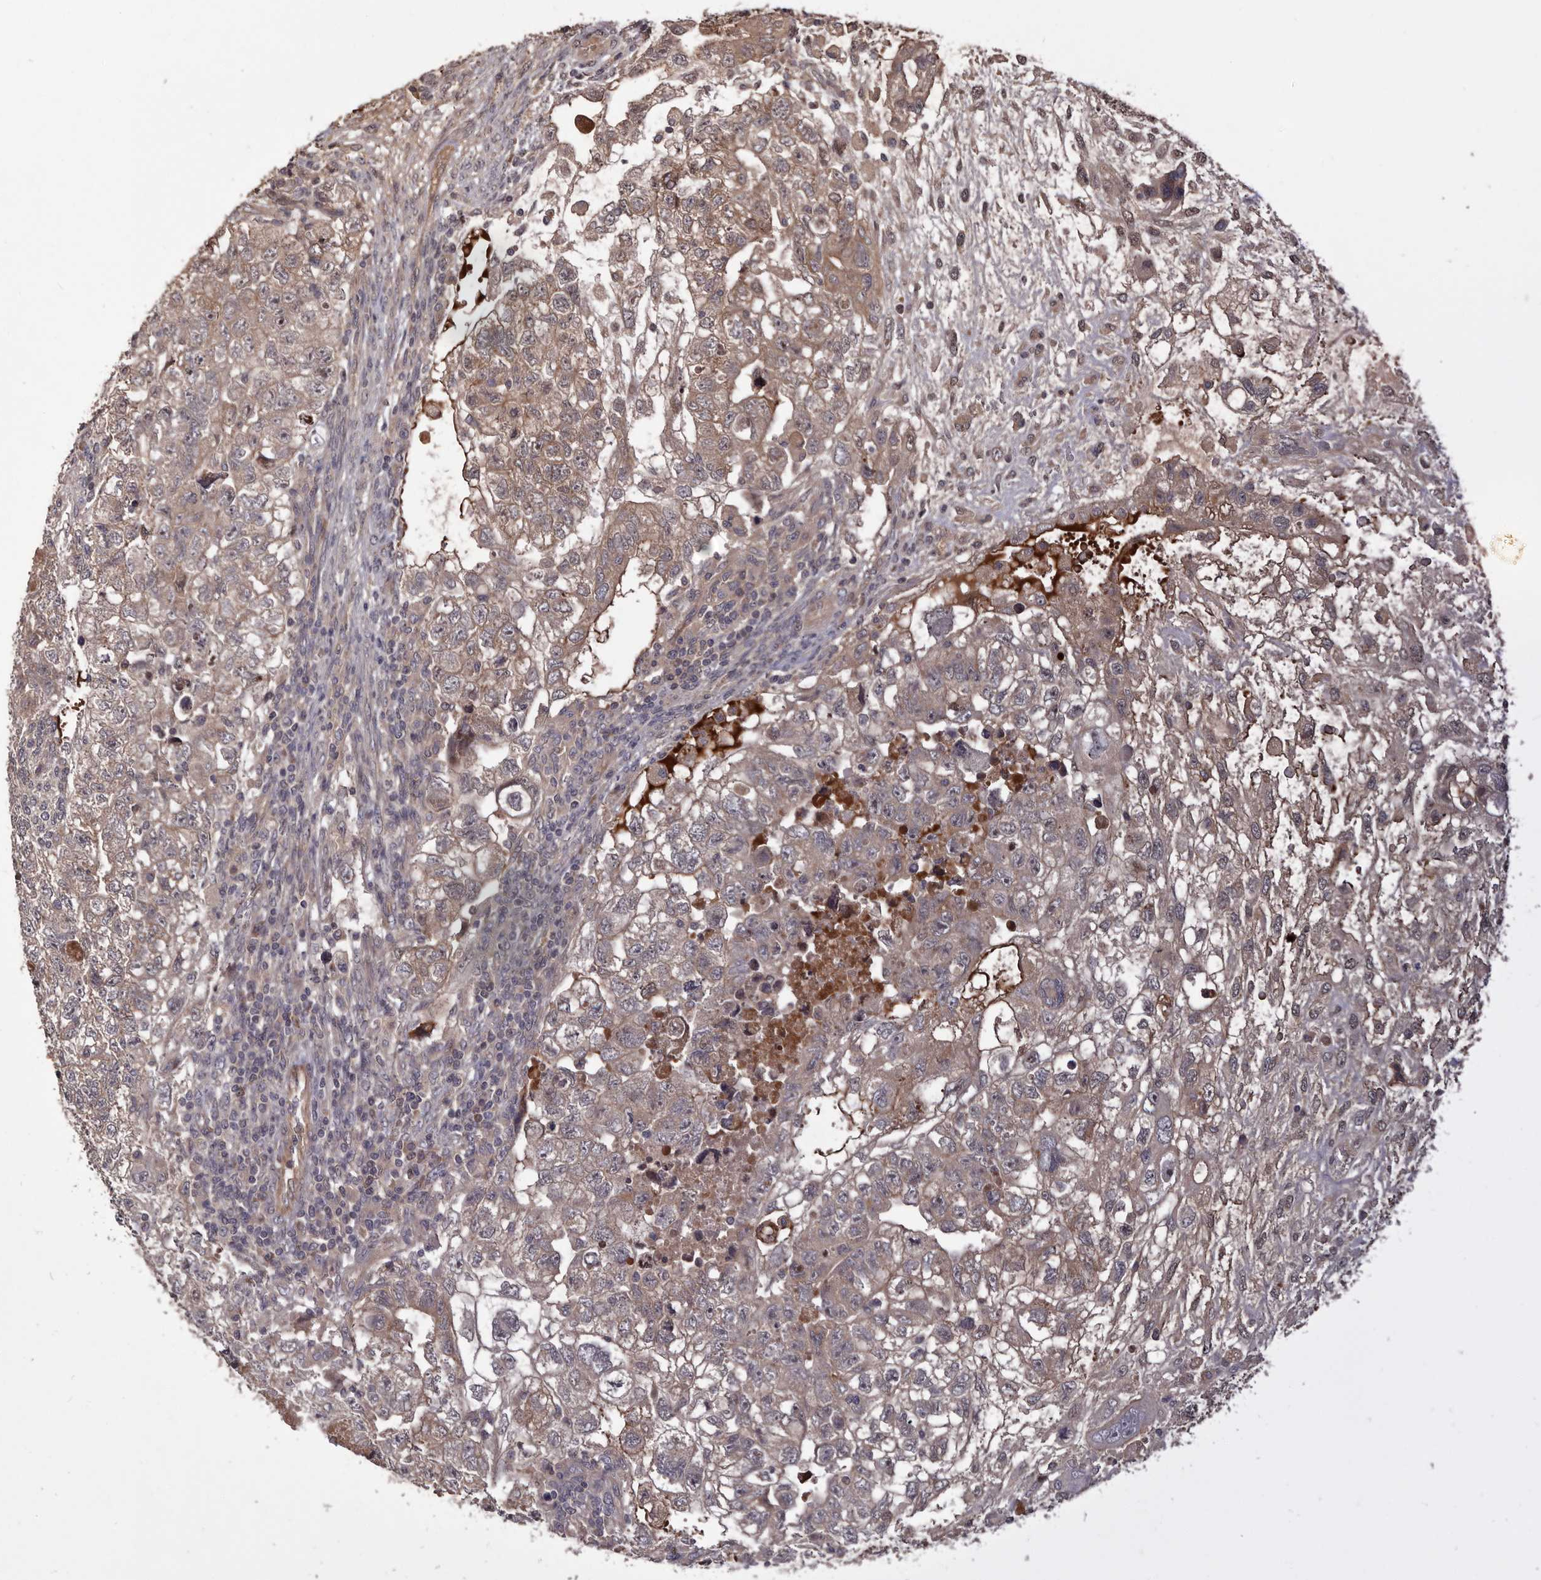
{"staining": {"intensity": "moderate", "quantity": ">75%", "location": "cytoplasmic/membranous"}, "tissue": "testis cancer", "cell_type": "Tumor cells", "image_type": "cancer", "snomed": [{"axis": "morphology", "description": "Carcinoma, Embryonal, NOS"}, {"axis": "topography", "description": "Testis"}], "caption": "Human testis embryonal carcinoma stained with a protein marker displays moderate staining in tumor cells.", "gene": "DOP1A", "patient": {"sex": "male", "age": 37}}